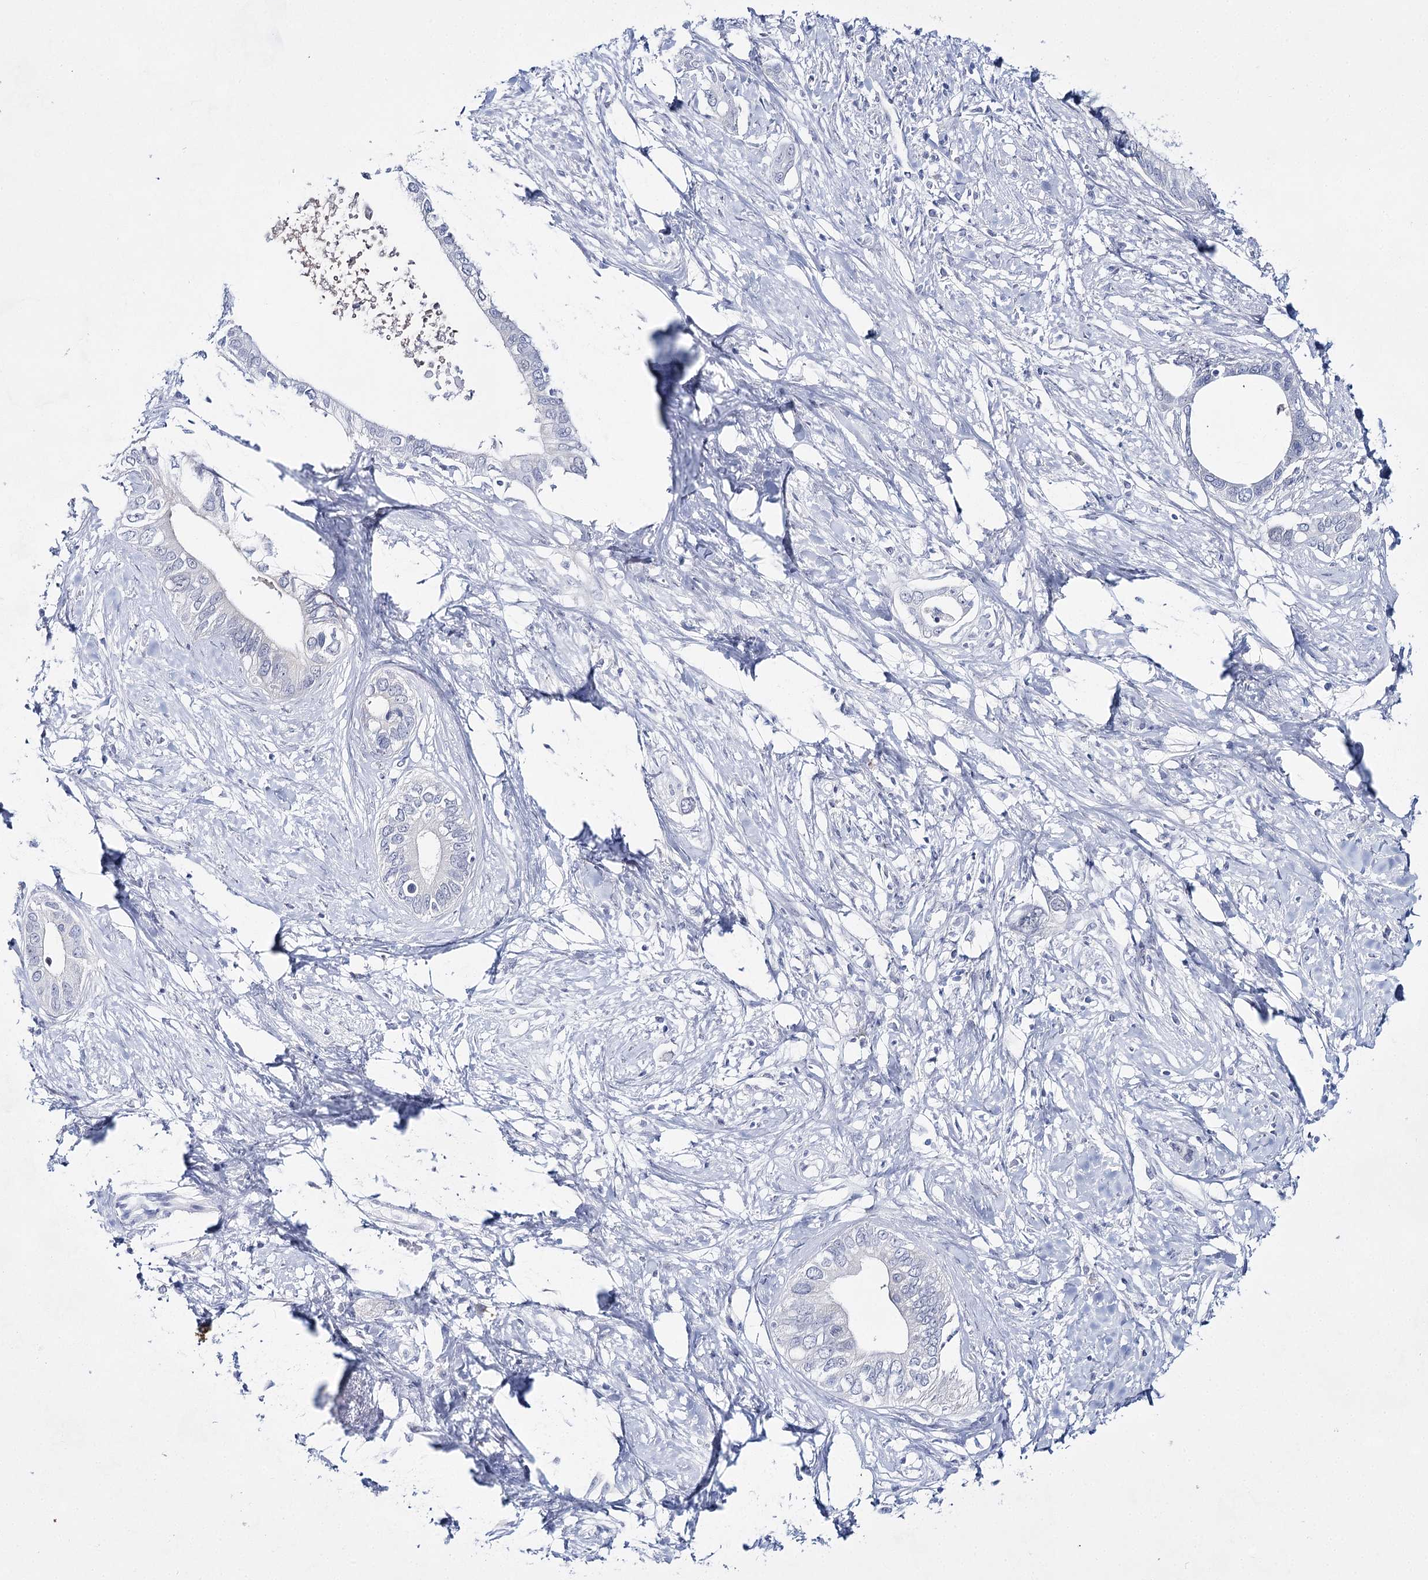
{"staining": {"intensity": "negative", "quantity": "none", "location": "none"}, "tissue": "pancreatic cancer", "cell_type": "Tumor cells", "image_type": "cancer", "snomed": [{"axis": "morphology", "description": "Normal tissue, NOS"}, {"axis": "morphology", "description": "Adenocarcinoma, NOS"}, {"axis": "topography", "description": "Pancreas"}, {"axis": "topography", "description": "Peripheral nerve tissue"}], "caption": "Image shows no protein positivity in tumor cells of pancreatic adenocarcinoma tissue. (Brightfield microscopy of DAB immunohistochemistry at high magnification).", "gene": "BPHL", "patient": {"sex": "male", "age": 59}}